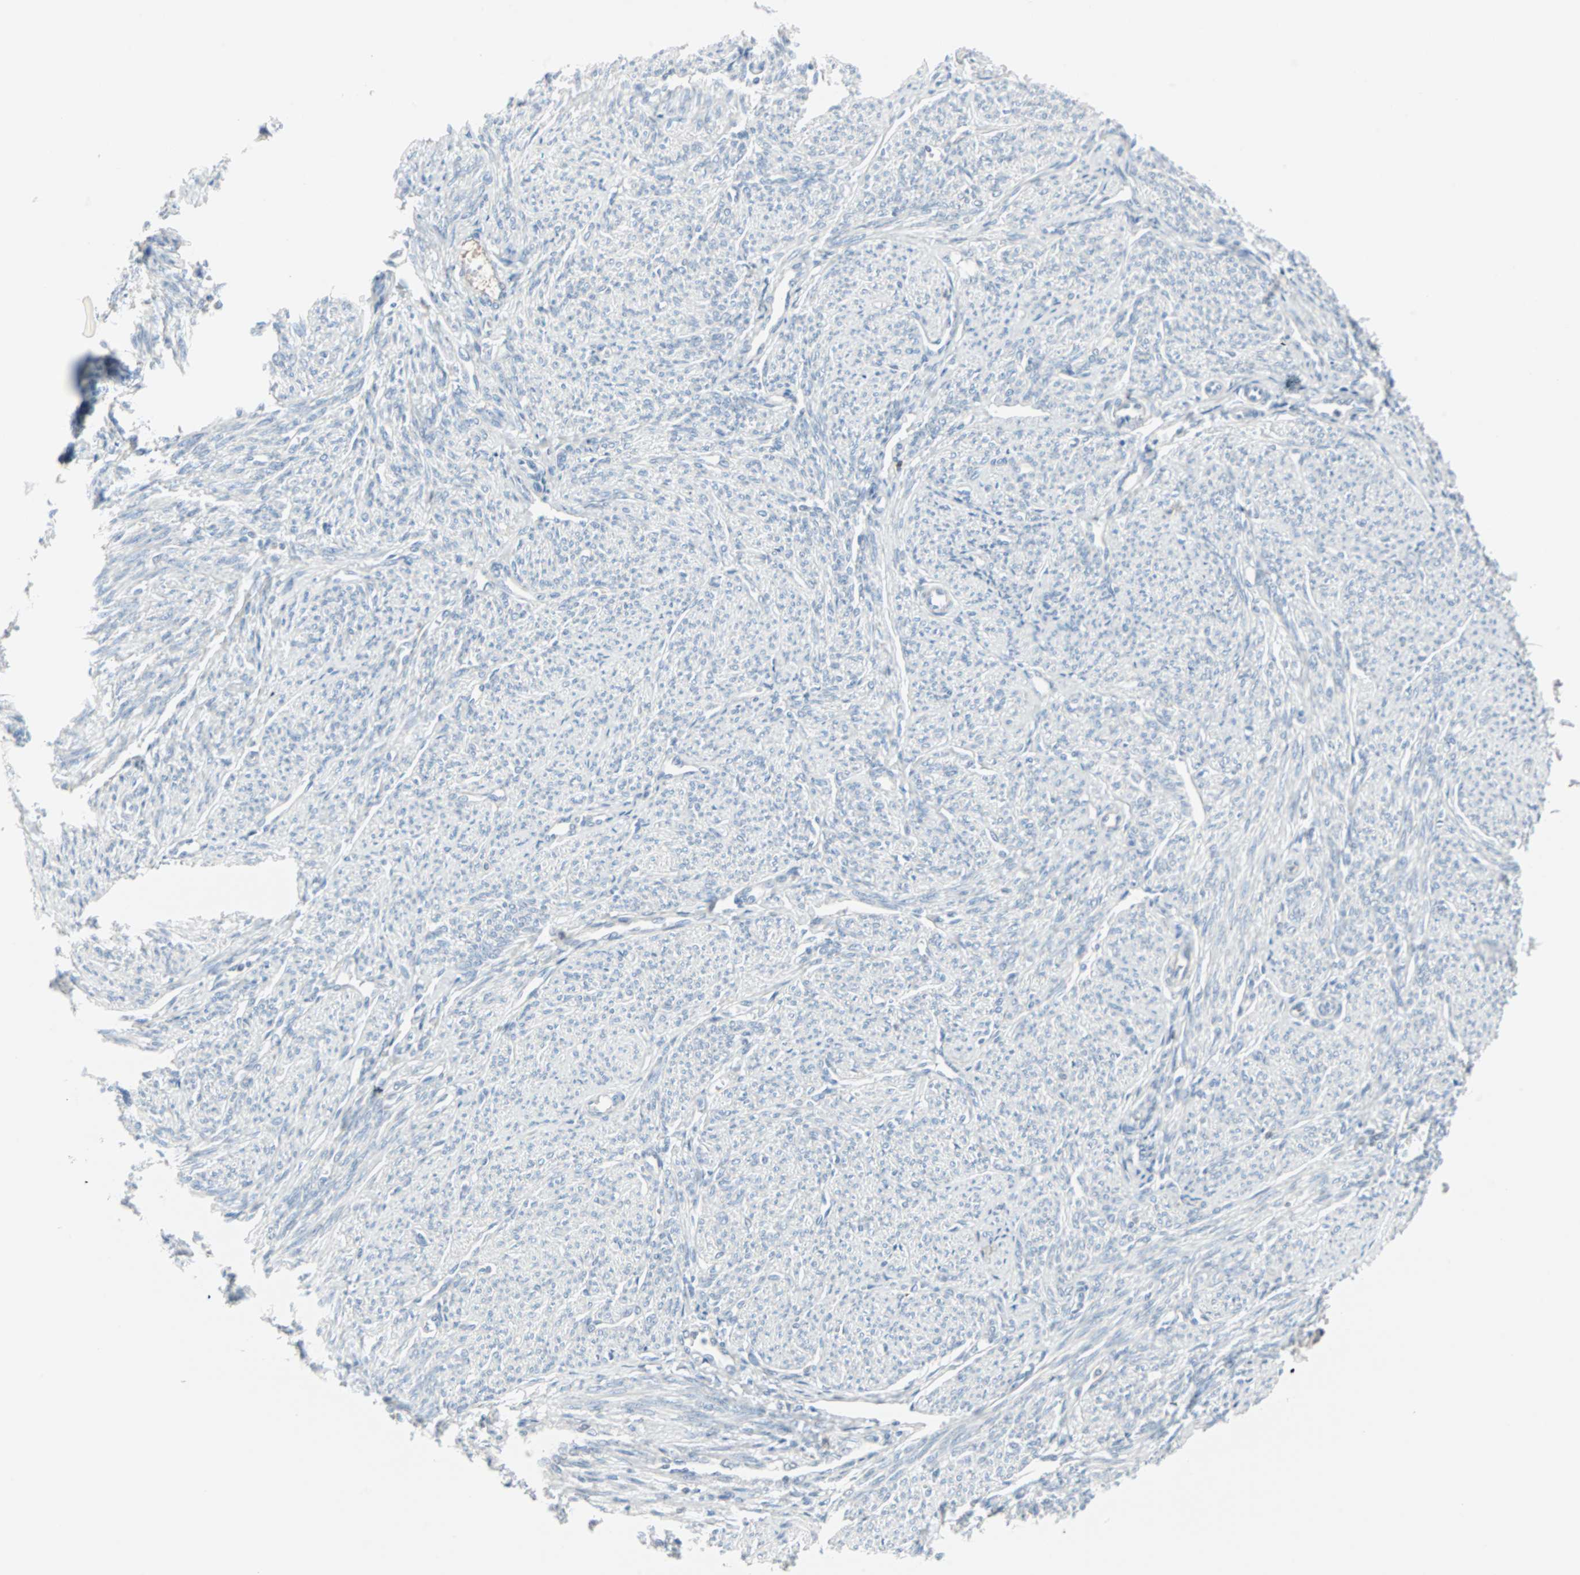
{"staining": {"intensity": "negative", "quantity": "none", "location": "none"}, "tissue": "smooth muscle", "cell_type": "Smooth muscle cells", "image_type": "normal", "snomed": [{"axis": "morphology", "description": "Normal tissue, NOS"}, {"axis": "topography", "description": "Smooth muscle"}], "caption": "Immunohistochemical staining of benign smooth muscle exhibits no significant expression in smooth muscle cells.", "gene": "CASP3", "patient": {"sex": "female", "age": 65}}